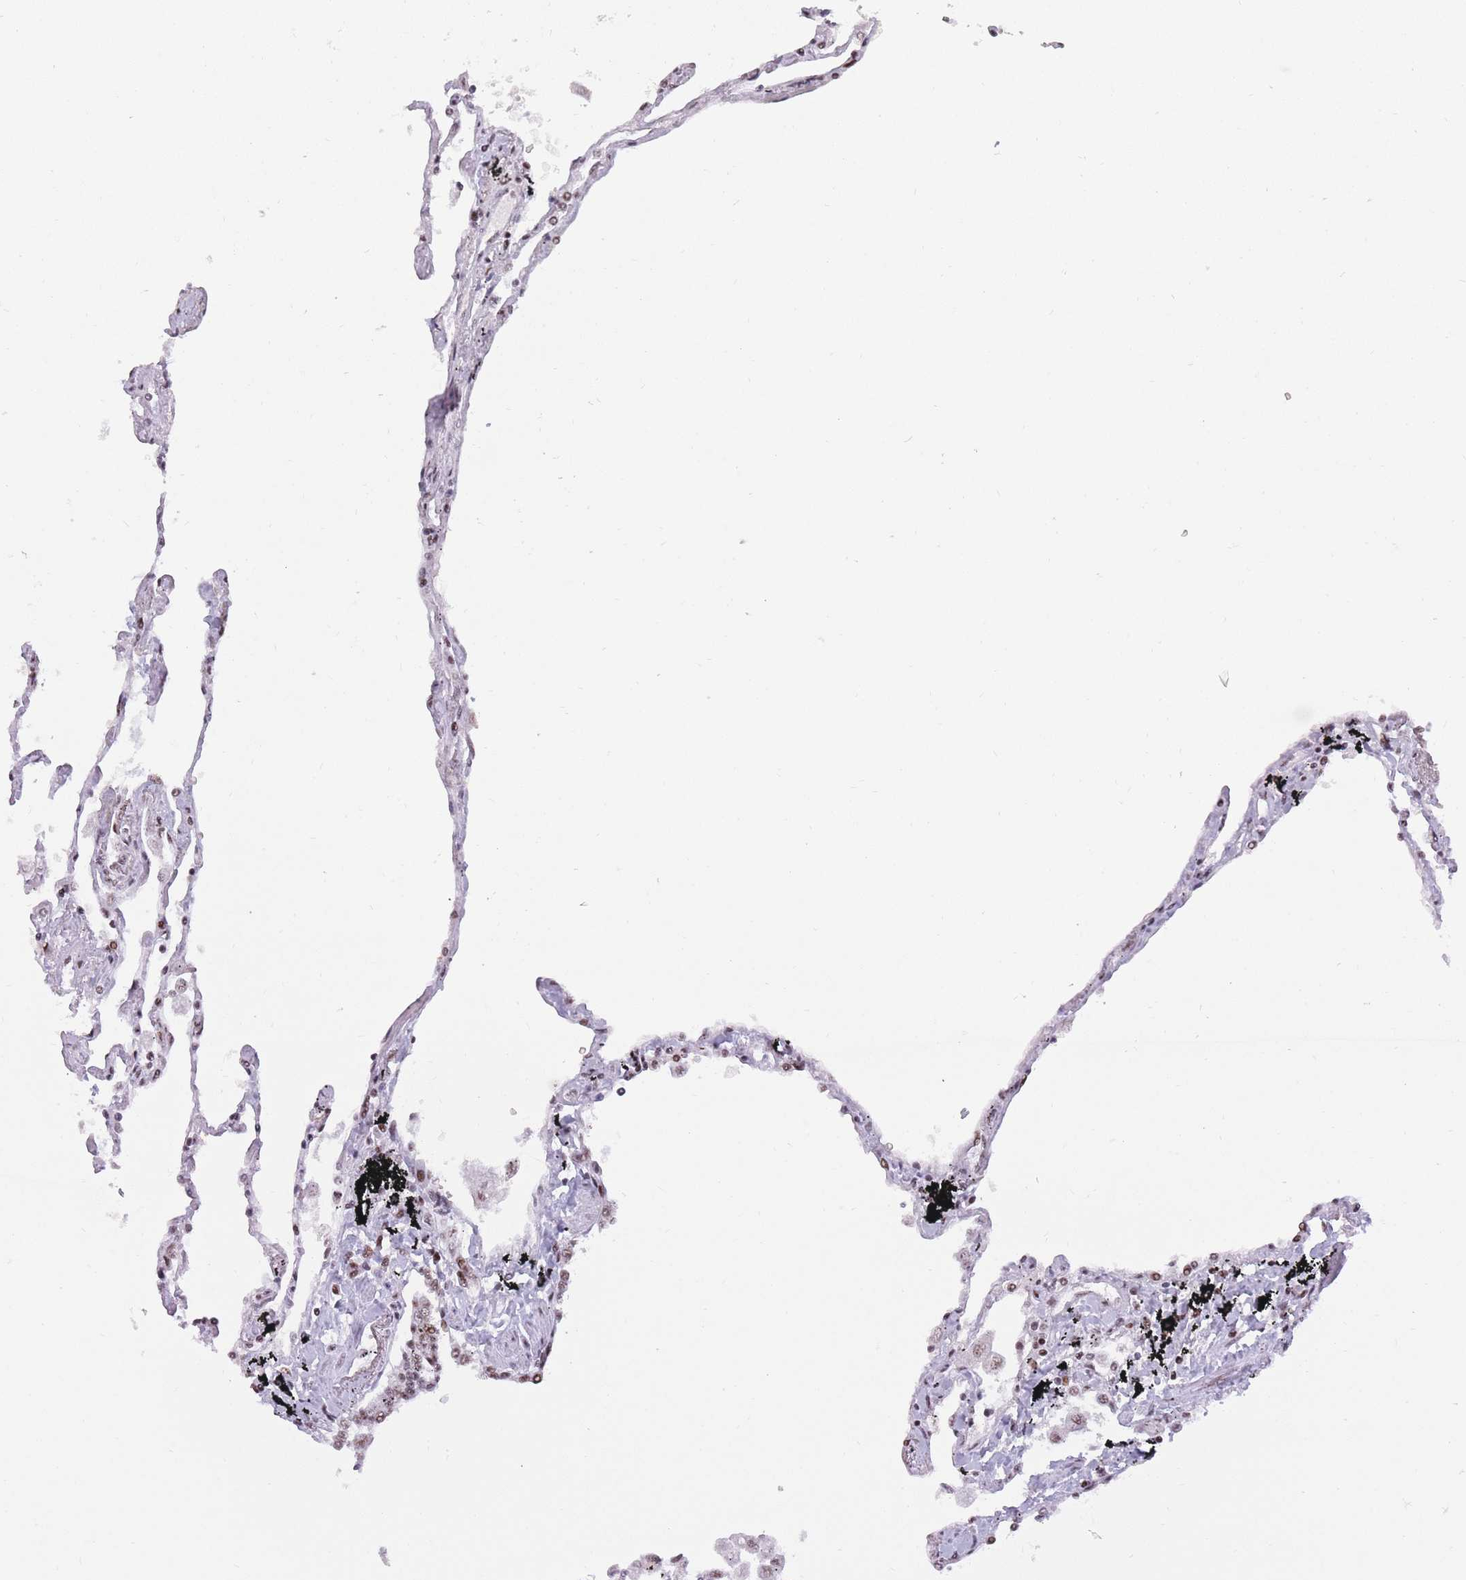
{"staining": {"intensity": "moderate", "quantity": ">75%", "location": "nuclear"}, "tissue": "lung", "cell_type": "Alveolar cells", "image_type": "normal", "snomed": [{"axis": "morphology", "description": "Normal tissue, NOS"}, {"axis": "topography", "description": "Lung"}], "caption": "Moderate nuclear positivity for a protein is appreciated in about >75% of alveolar cells of unremarkable lung using immunohistochemistry (IHC).", "gene": "TMEM35B", "patient": {"sex": "female", "age": 67}}